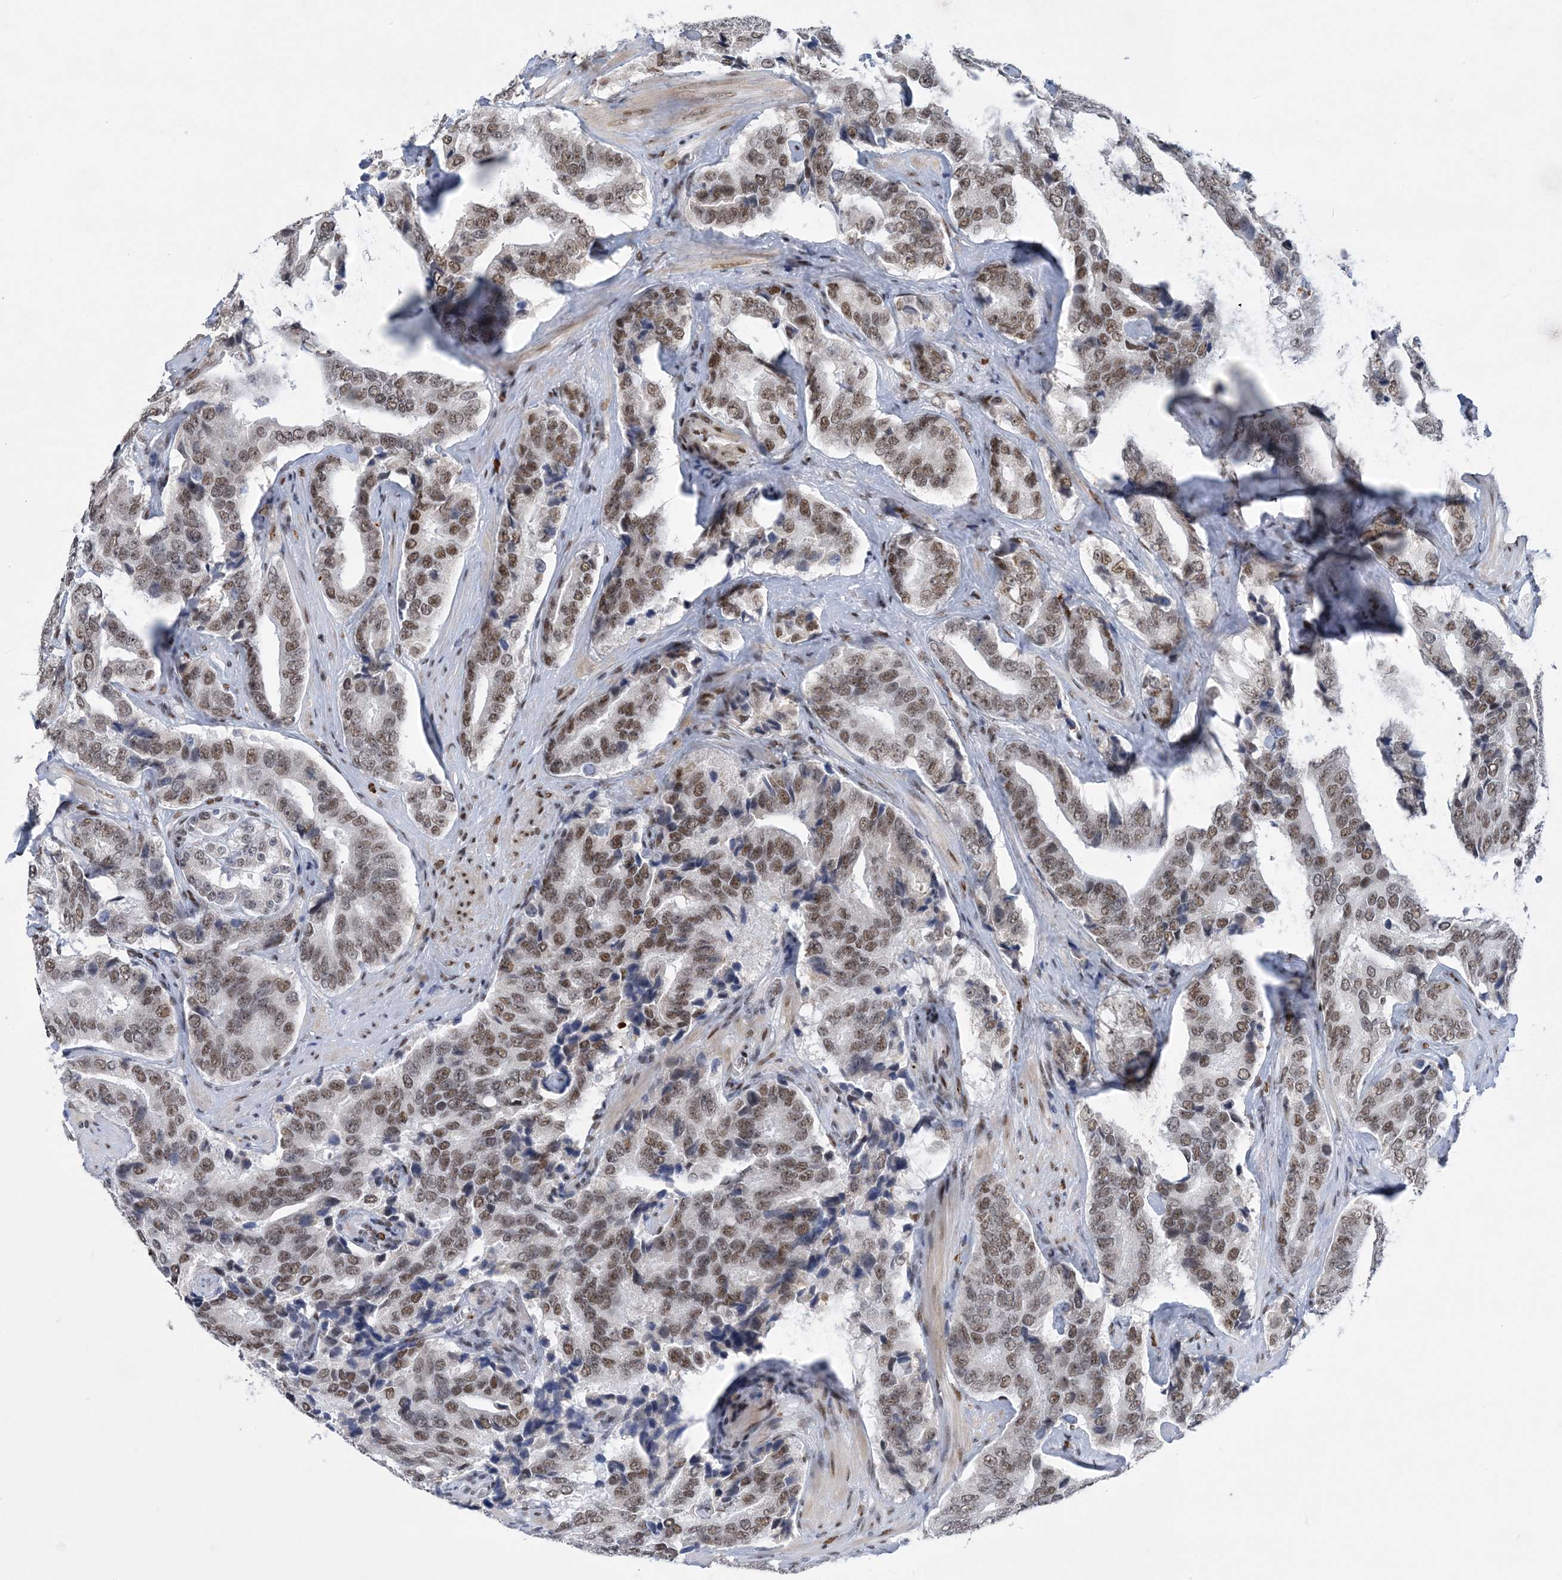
{"staining": {"intensity": "moderate", "quantity": ">75%", "location": "nuclear"}, "tissue": "prostate cancer", "cell_type": "Tumor cells", "image_type": "cancer", "snomed": [{"axis": "morphology", "description": "Adenocarcinoma, High grade"}, {"axis": "topography", "description": "Prostate"}], "caption": "Approximately >75% of tumor cells in human prostate cancer (adenocarcinoma (high-grade)) reveal moderate nuclear protein staining as visualized by brown immunohistochemical staining.", "gene": "ZBTB7A", "patient": {"sex": "male", "age": 60}}